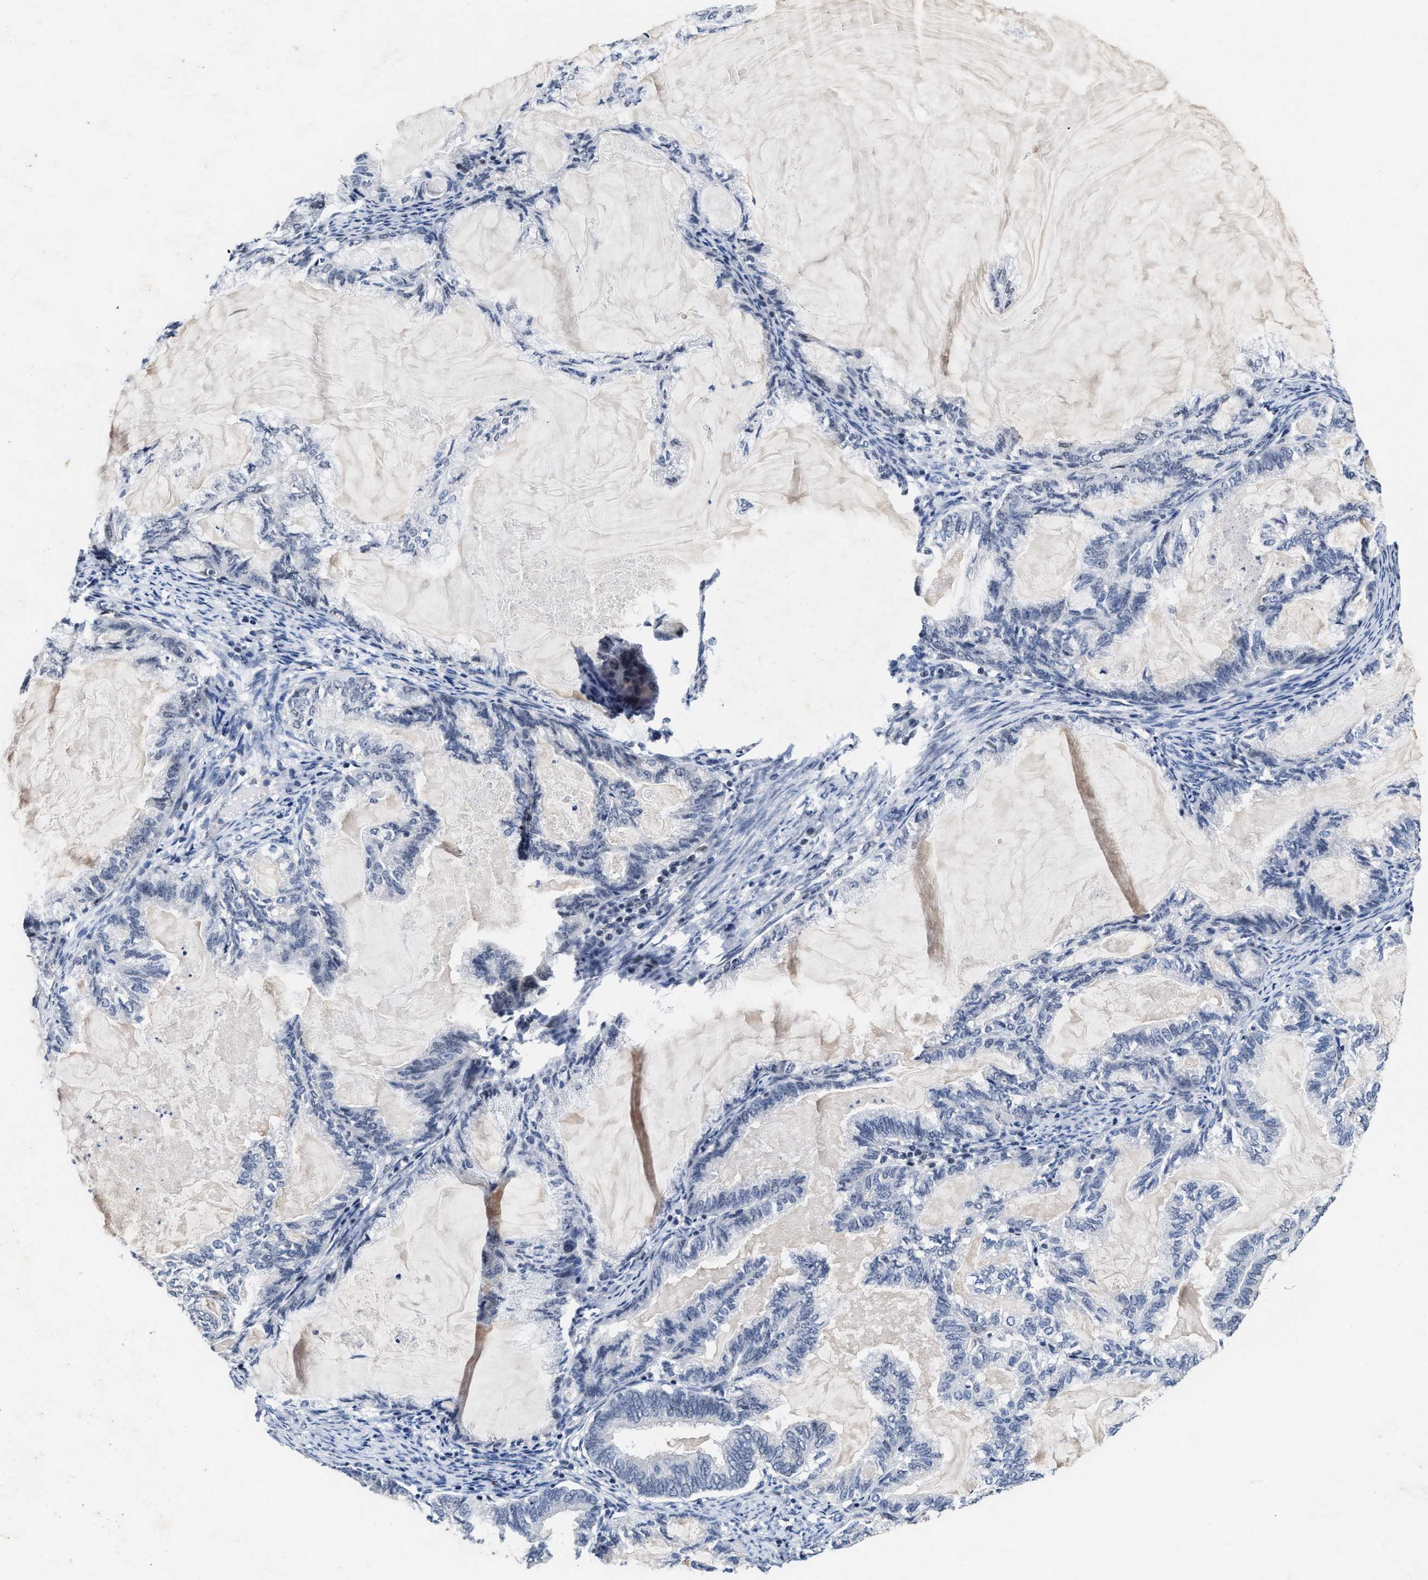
{"staining": {"intensity": "negative", "quantity": "none", "location": "none"}, "tissue": "endometrial cancer", "cell_type": "Tumor cells", "image_type": "cancer", "snomed": [{"axis": "morphology", "description": "Adenocarcinoma, NOS"}, {"axis": "topography", "description": "Endometrium"}], "caption": "Human endometrial cancer (adenocarcinoma) stained for a protein using IHC displays no staining in tumor cells.", "gene": "INIP", "patient": {"sex": "female", "age": 86}}